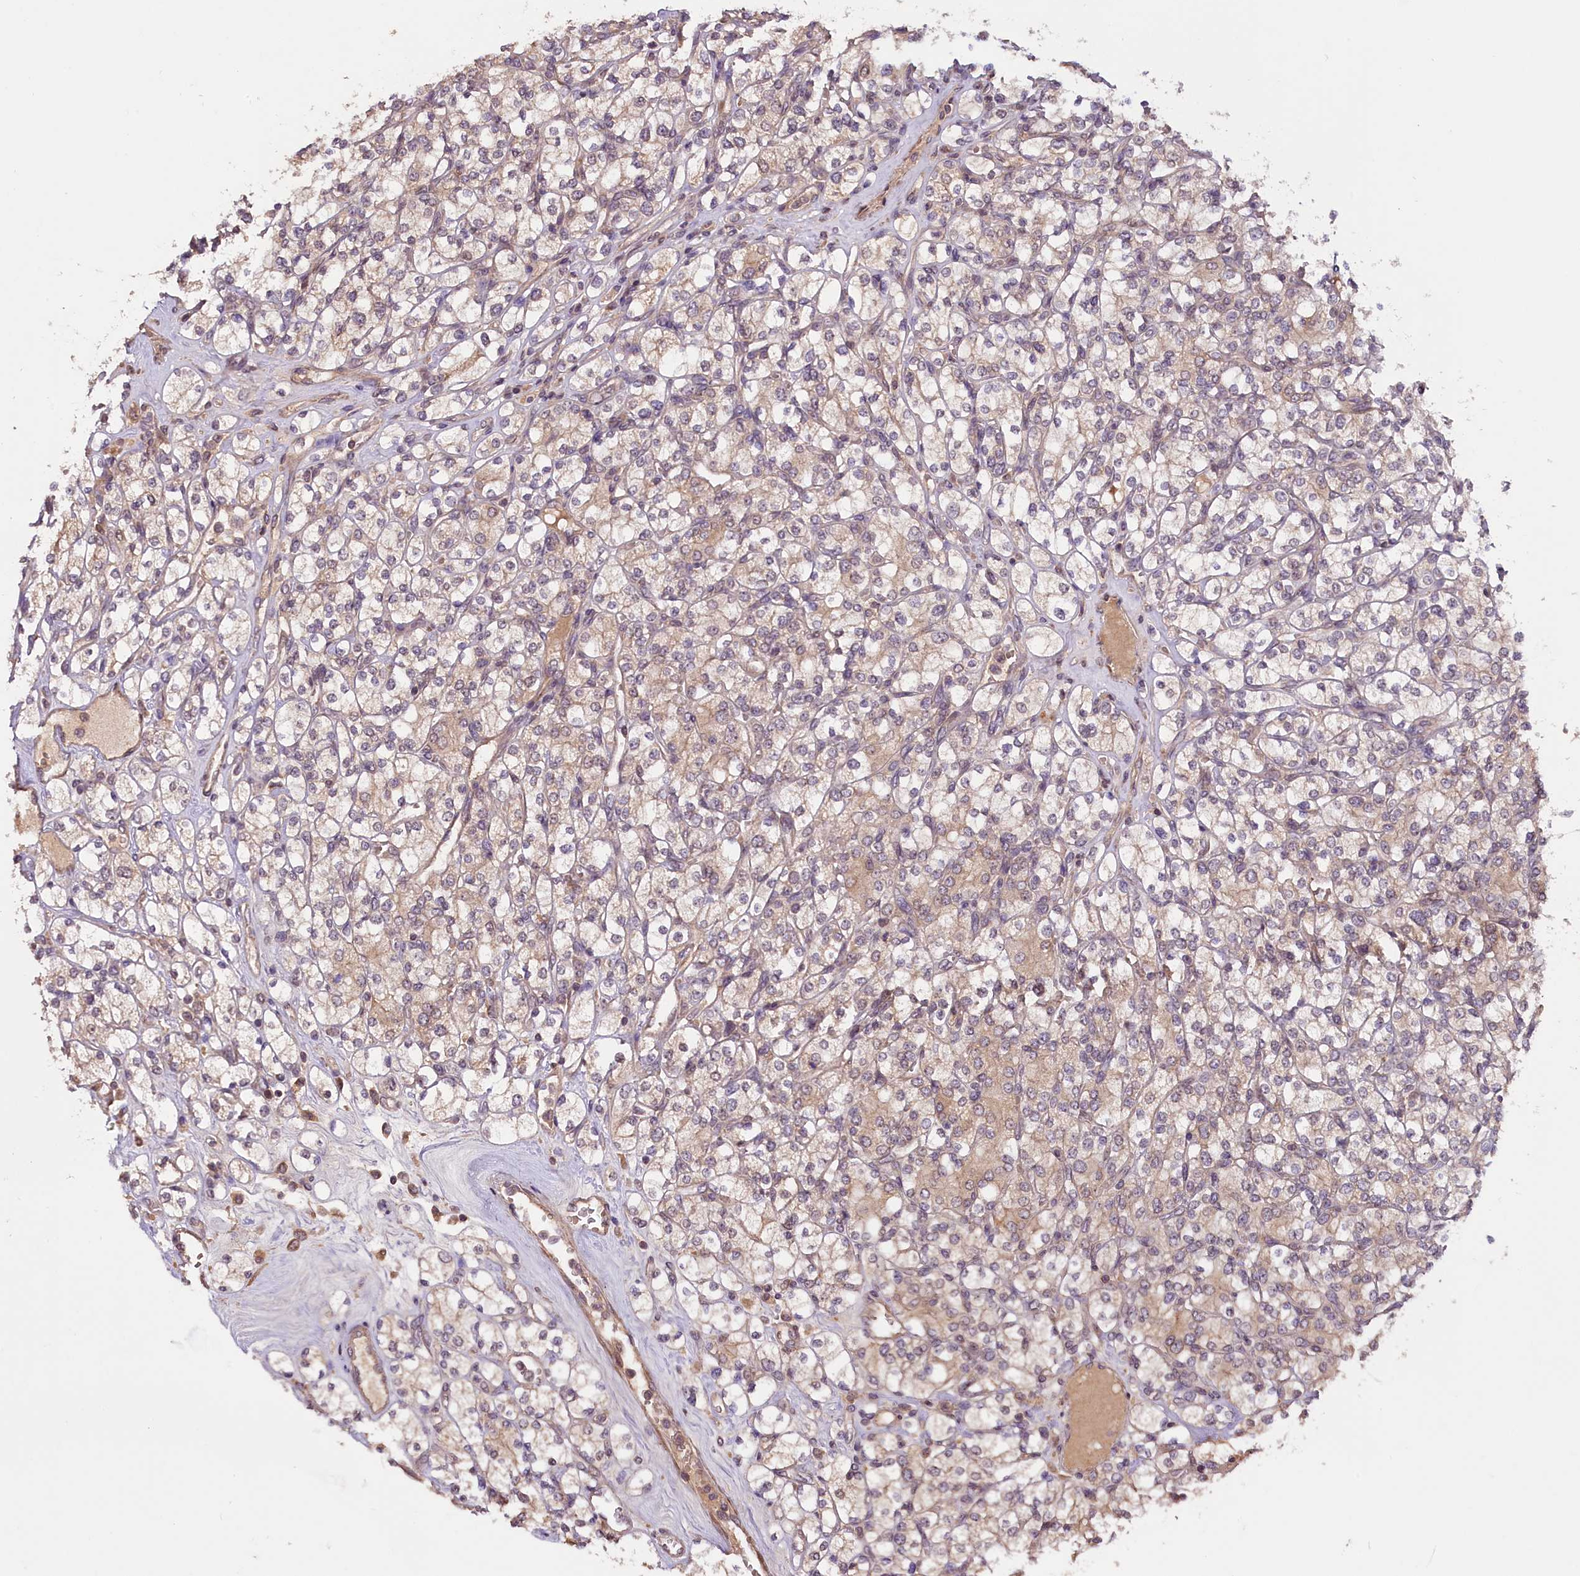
{"staining": {"intensity": "weak", "quantity": "25%-75%", "location": "cytoplasmic/membranous"}, "tissue": "renal cancer", "cell_type": "Tumor cells", "image_type": "cancer", "snomed": [{"axis": "morphology", "description": "Adenocarcinoma, NOS"}, {"axis": "topography", "description": "Kidney"}], "caption": "A brown stain highlights weak cytoplasmic/membranous staining of a protein in renal cancer tumor cells. Using DAB (brown) and hematoxylin (blue) stains, captured at high magnification using brightfield microscopy.", "gene": "ZNF480", "patient": {"sex": "male", "age": 77}}